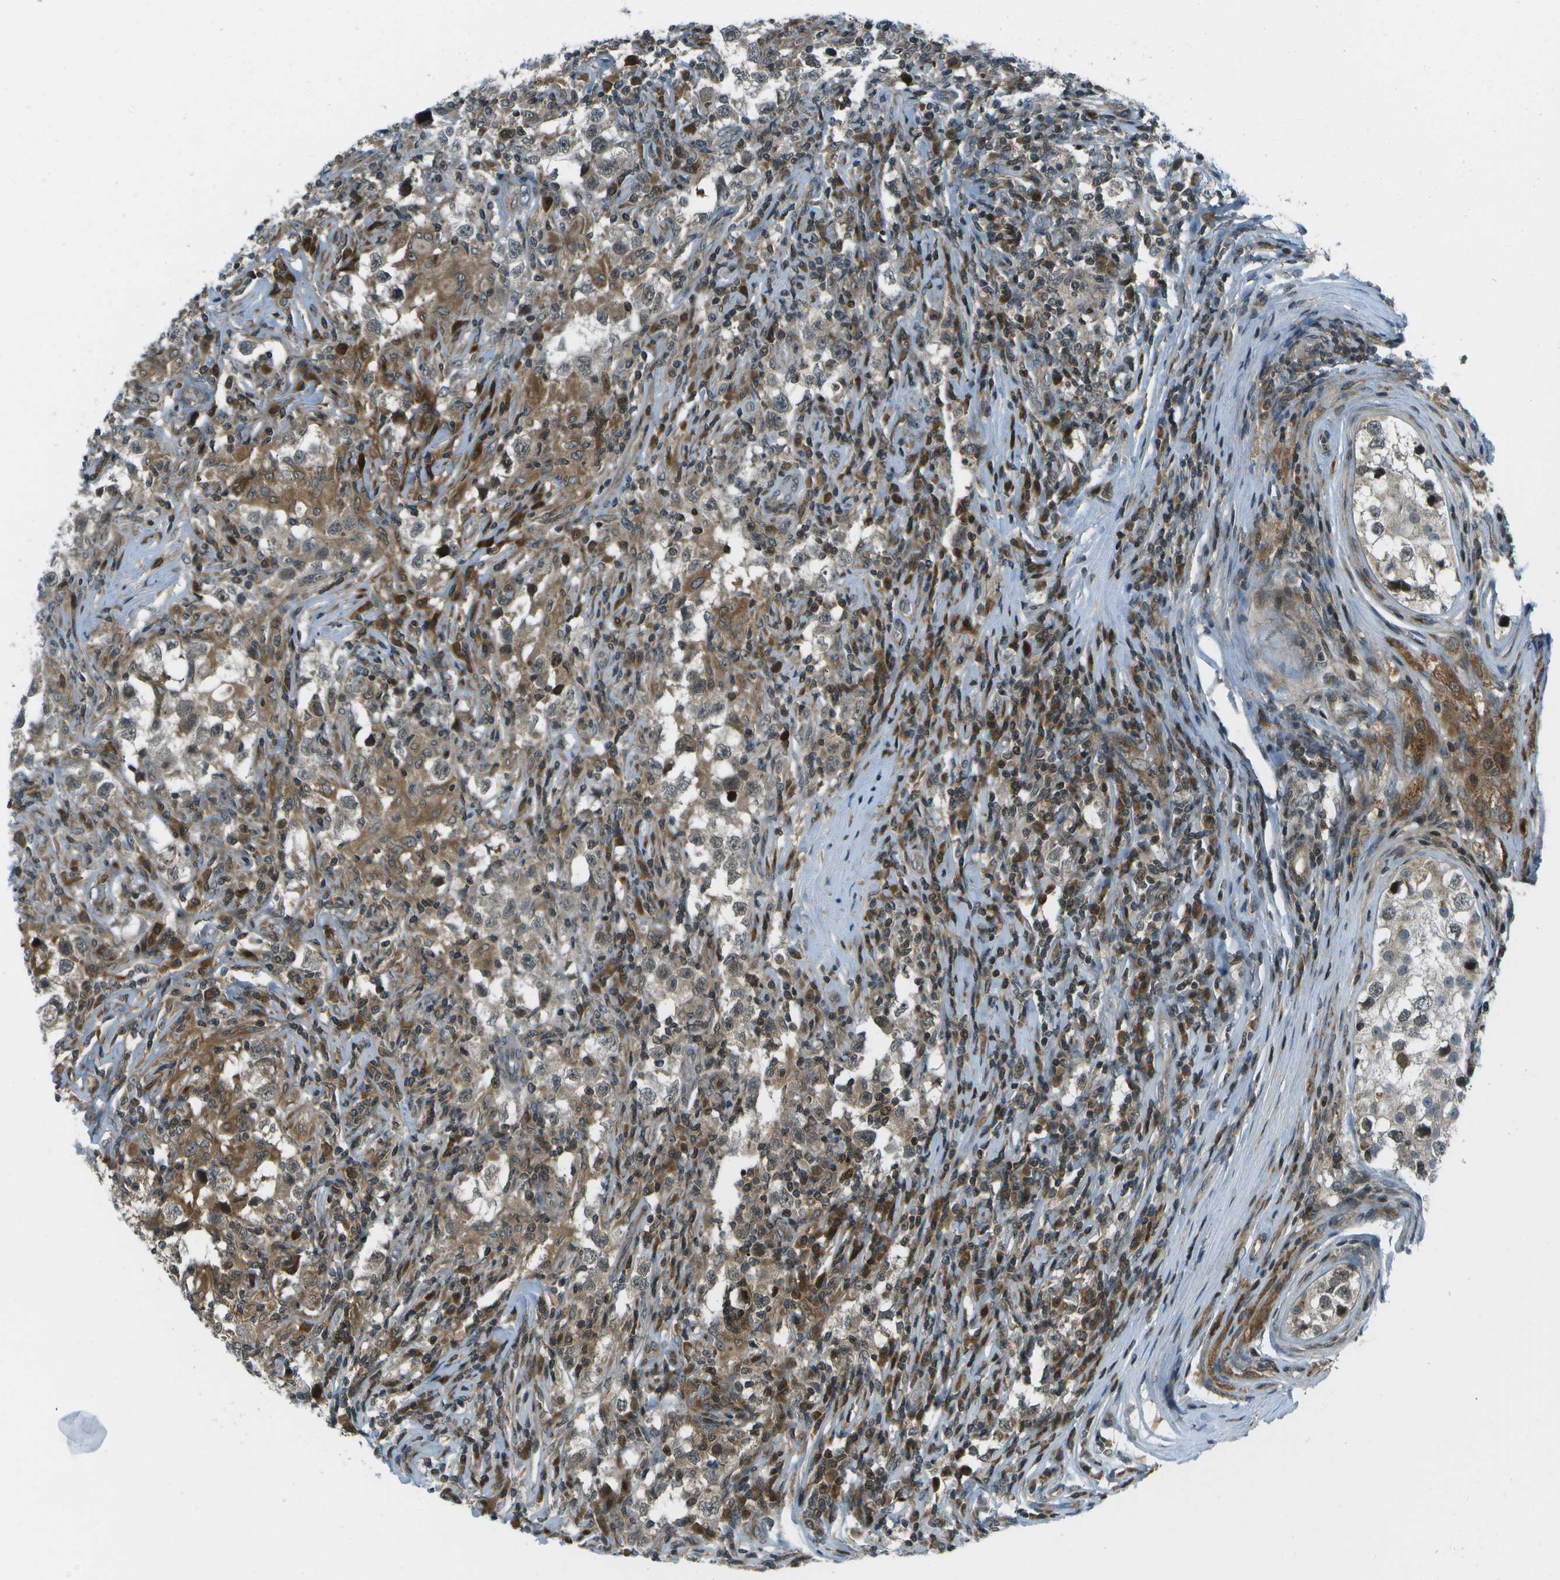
{"staining": {"intensity": "weak", "quantity": "25%-75%", "location": "cytoplasmic/membranous"}, "tissue": "testis cancer", "cell_type": "Tumor cells", "image_type": "cancer", "snomed": [{"axis": "morphology", "description": "Carcinoma, Embryonal, NOS"}, {"axis": "topography", "description": "Testis"}], "caption": "Testis cancer (embryonal carcinoma) stained with DAB immunohistochemistry (IHC) shows low levels of weak cytoplasmic/membranous staining in about 25%-75% of tumor cells. (DAB (3,3'-diaminobenzidine) IHC, brown staining for protein, blue staining for nuclei).", "gene": "TMEM19", "patient": {"sex": "male", "age": 21}}